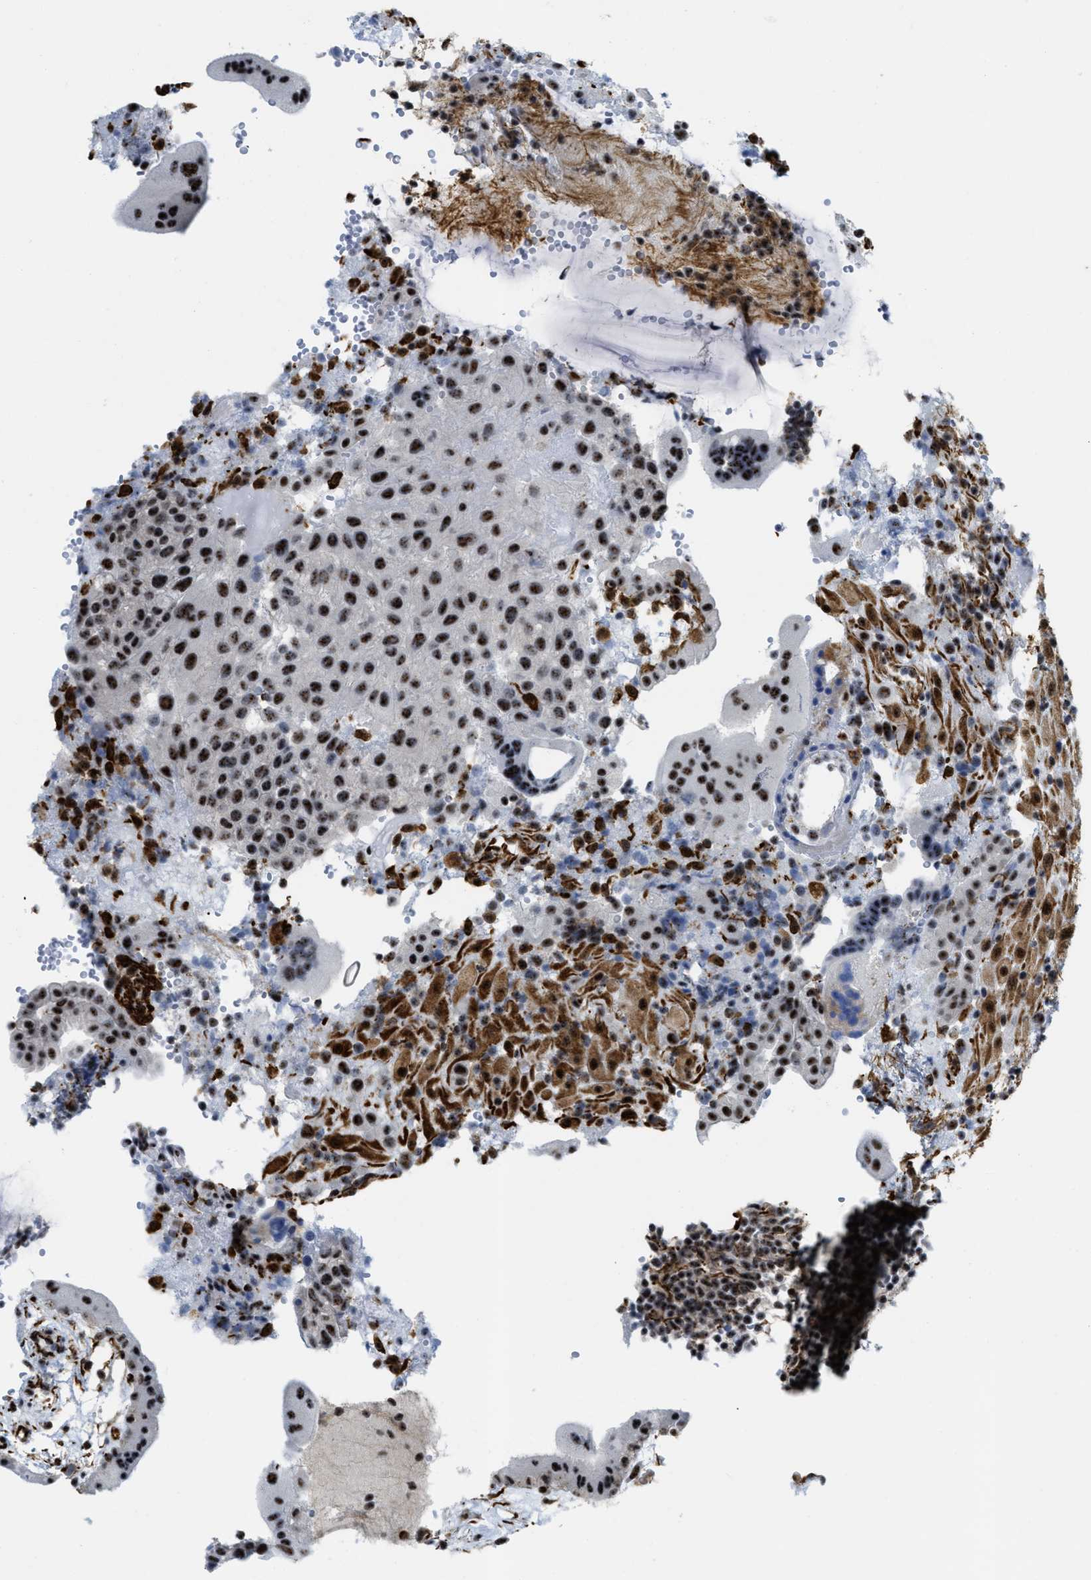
{"staining": {"intensity": "strong", "quantity": ">75%", "location": "cytoplasmic/membranous,nuclear"}, "tissue": "placenta", "cell_type": "Decidual cells", "image_type": "normal", "snomed": [{"axis": "morphology", "description": "Normal tissue, NOS"}, {"axis": "topography", "description": "Placenta"}], "caption": "Immunohistochemistry of benign human placenta demonstrates high levels of strong cytoplasmic/membranous,nuclear positivity in approximately >75% of decidual cells.", "gene": "LRRC8B", "patient": {"sex": "female", "age": 18}}